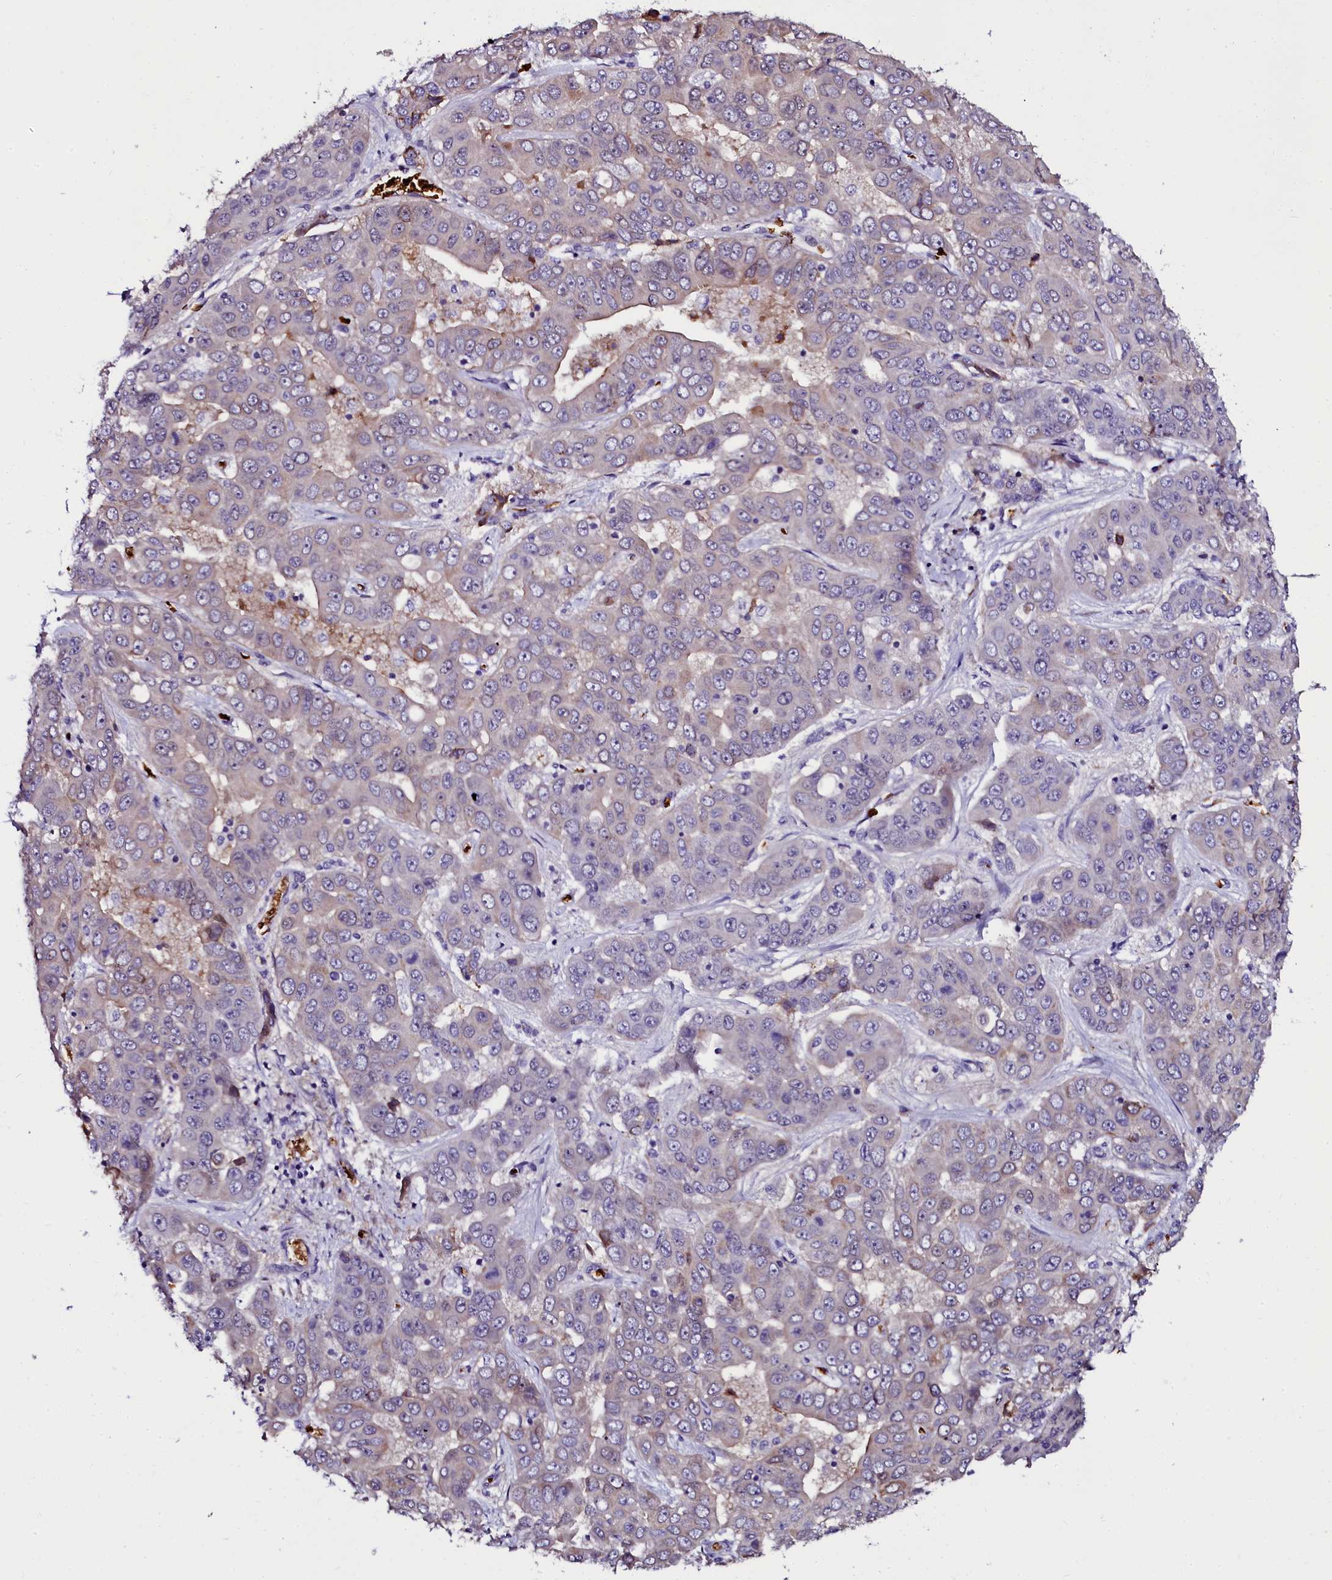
{"staining": {"intensity": "weak", "quantity": "<25%", "location": "cytoplasmic/membranous"}, "tissue": "liver cancer", "cell_type": "Tumor cells", "image_type": "cancer", "snomed": [{"axis": "morphology", "description": "Cholangiocarcinoma"}, {"axis": "topography", "description": "Liver"}], "caption": "Immunohistochemical staining of human cholangiocarcinoma (liver) shows no significant positivity in tumor cells. (Stains: DAB immunohistochemistry (IHC) with hematoxylin counter stain, Microscopy: brightfield microscopy at high magnification).", "gene": "CTDSPL2", "patient": {"sex": "female", "age": 52}}